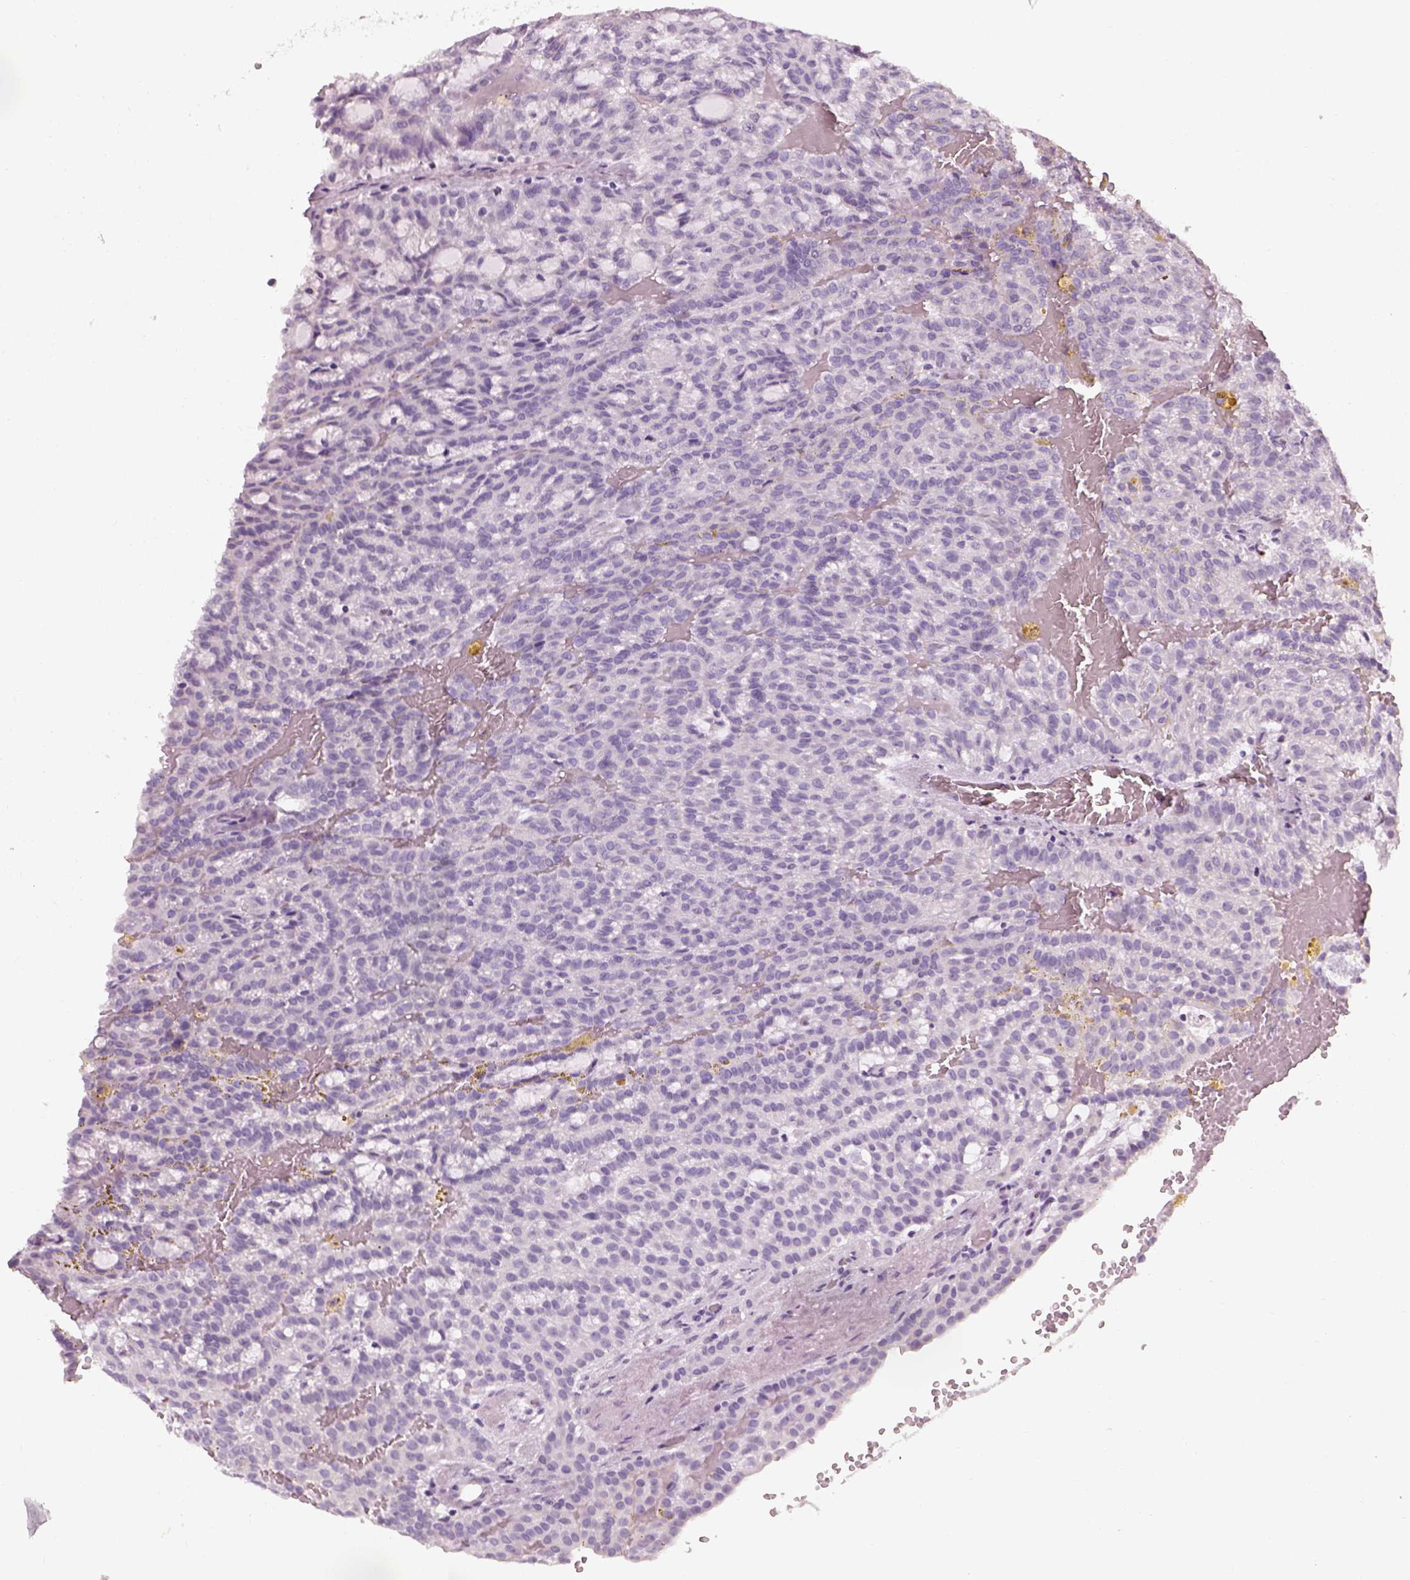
{"staining": {"intensity": "negative", "quantity": "none", "location": "none"}, "tissue": "renal cancer", "cell_type": "Tumor cells", "image_type": "cancer", "snomed": [{"axis": "morphology", "description": "Adenocarcinoma, NOS"}, {"axis": "topography", "description": "Kidney"}], "caption": "This image is of renal cancer (adenocarcinoma) stained with immunohistochemistry (IHC) to label a protein in brown with the nuclei are counter-stained blue. There is no positivity in tumor cells.", "gene": "TH", "patient": {"sex": "male", "age": 63}}